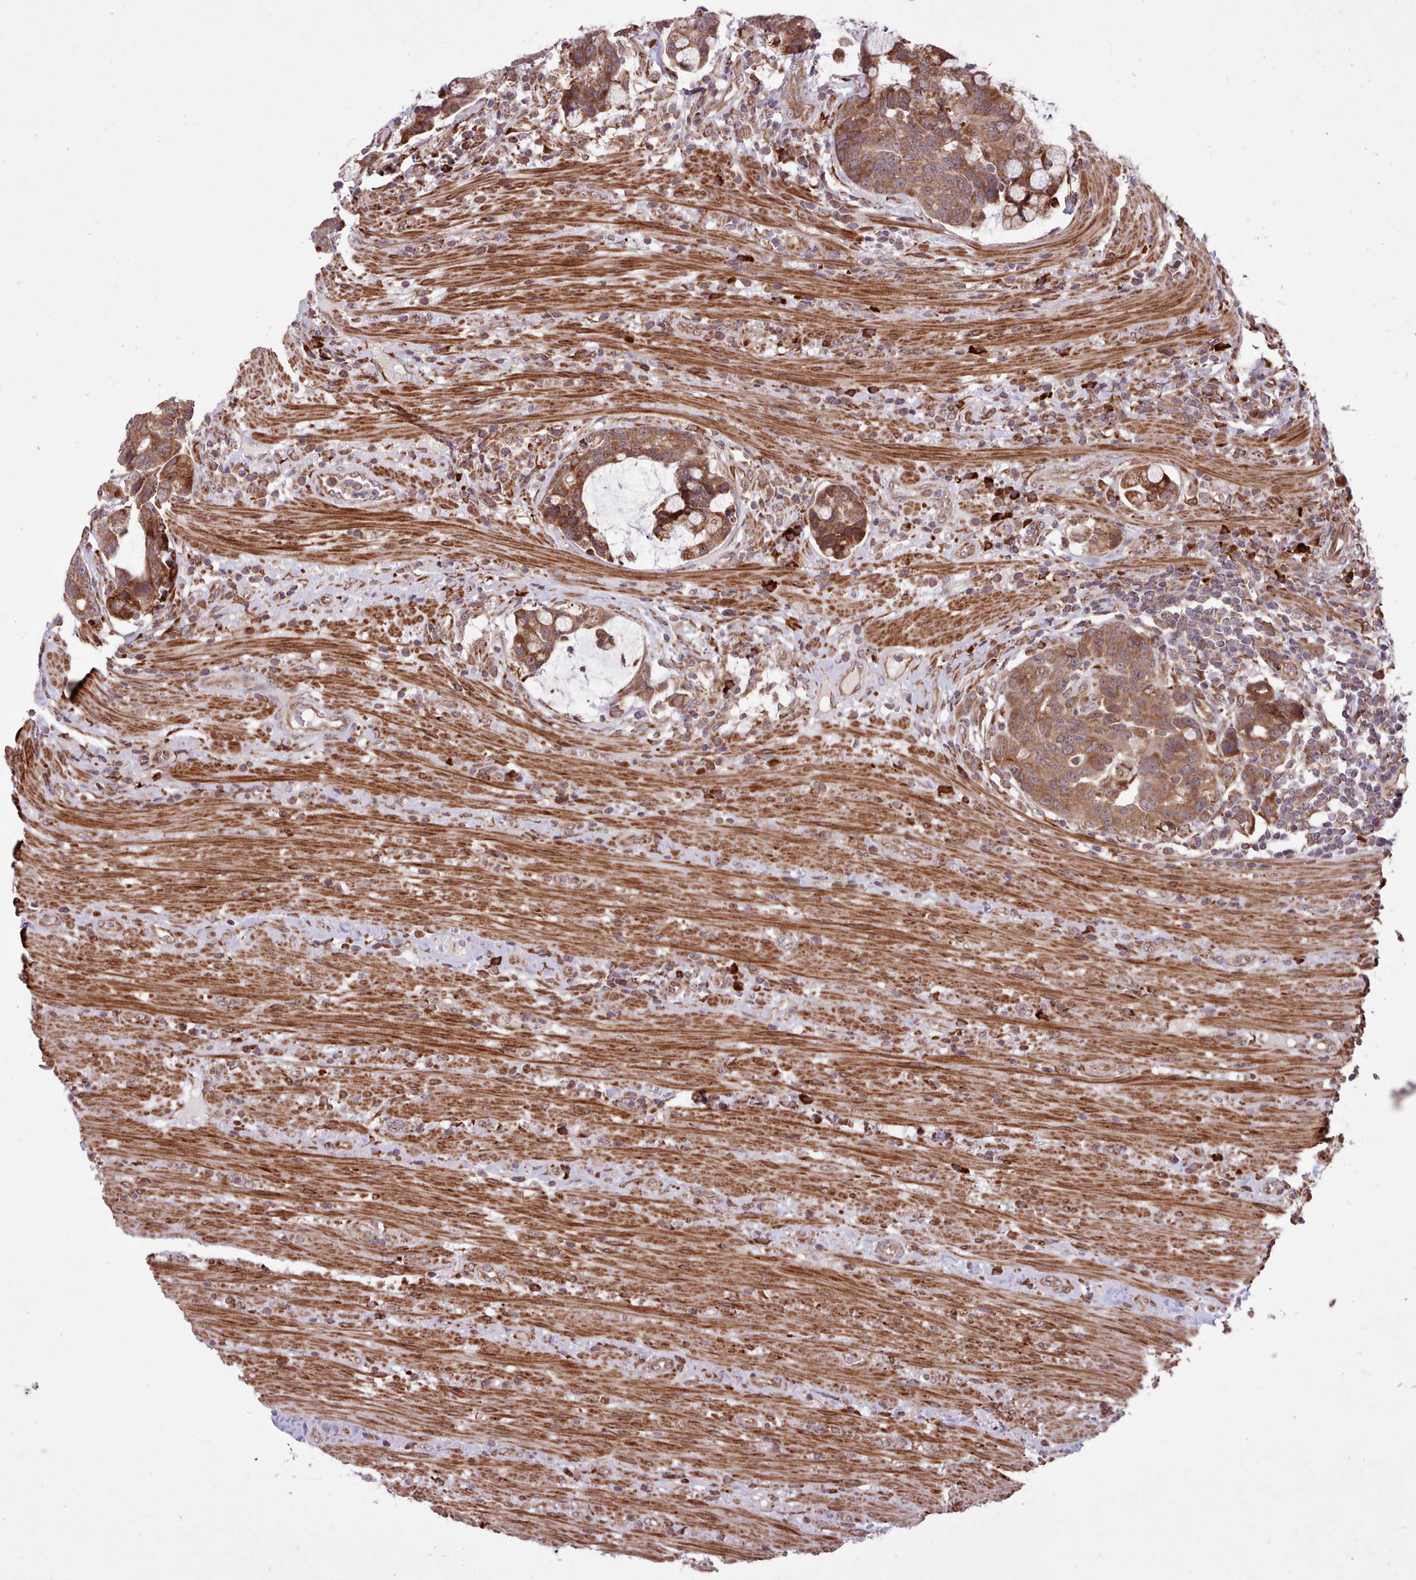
{"staining": {"intensity": "strong", "quantity": ">75%", "location": "cytoplasmic/membranous"}, "tissue": "colorectal cancer", "cell_type": "Tumor cells", "image_type": "cancer", "snomed": [{"axis": "morphology", "description": "Adenocarcinoma, NOS"}, {"axis": "topography", "description": "Colon"}], "caption": "IHC photomicrograph of neoplastic tissue: human colorectal adenocarcinoma stained using IHC reveals high levels of strong protein expression localized specifically in the cytoplasmic/membranous of tumor cells, appearing as a cytoplasmic/membranous brown color.", "gene": "TTLL3", "patient": {"sex": "female", "age": 82}}